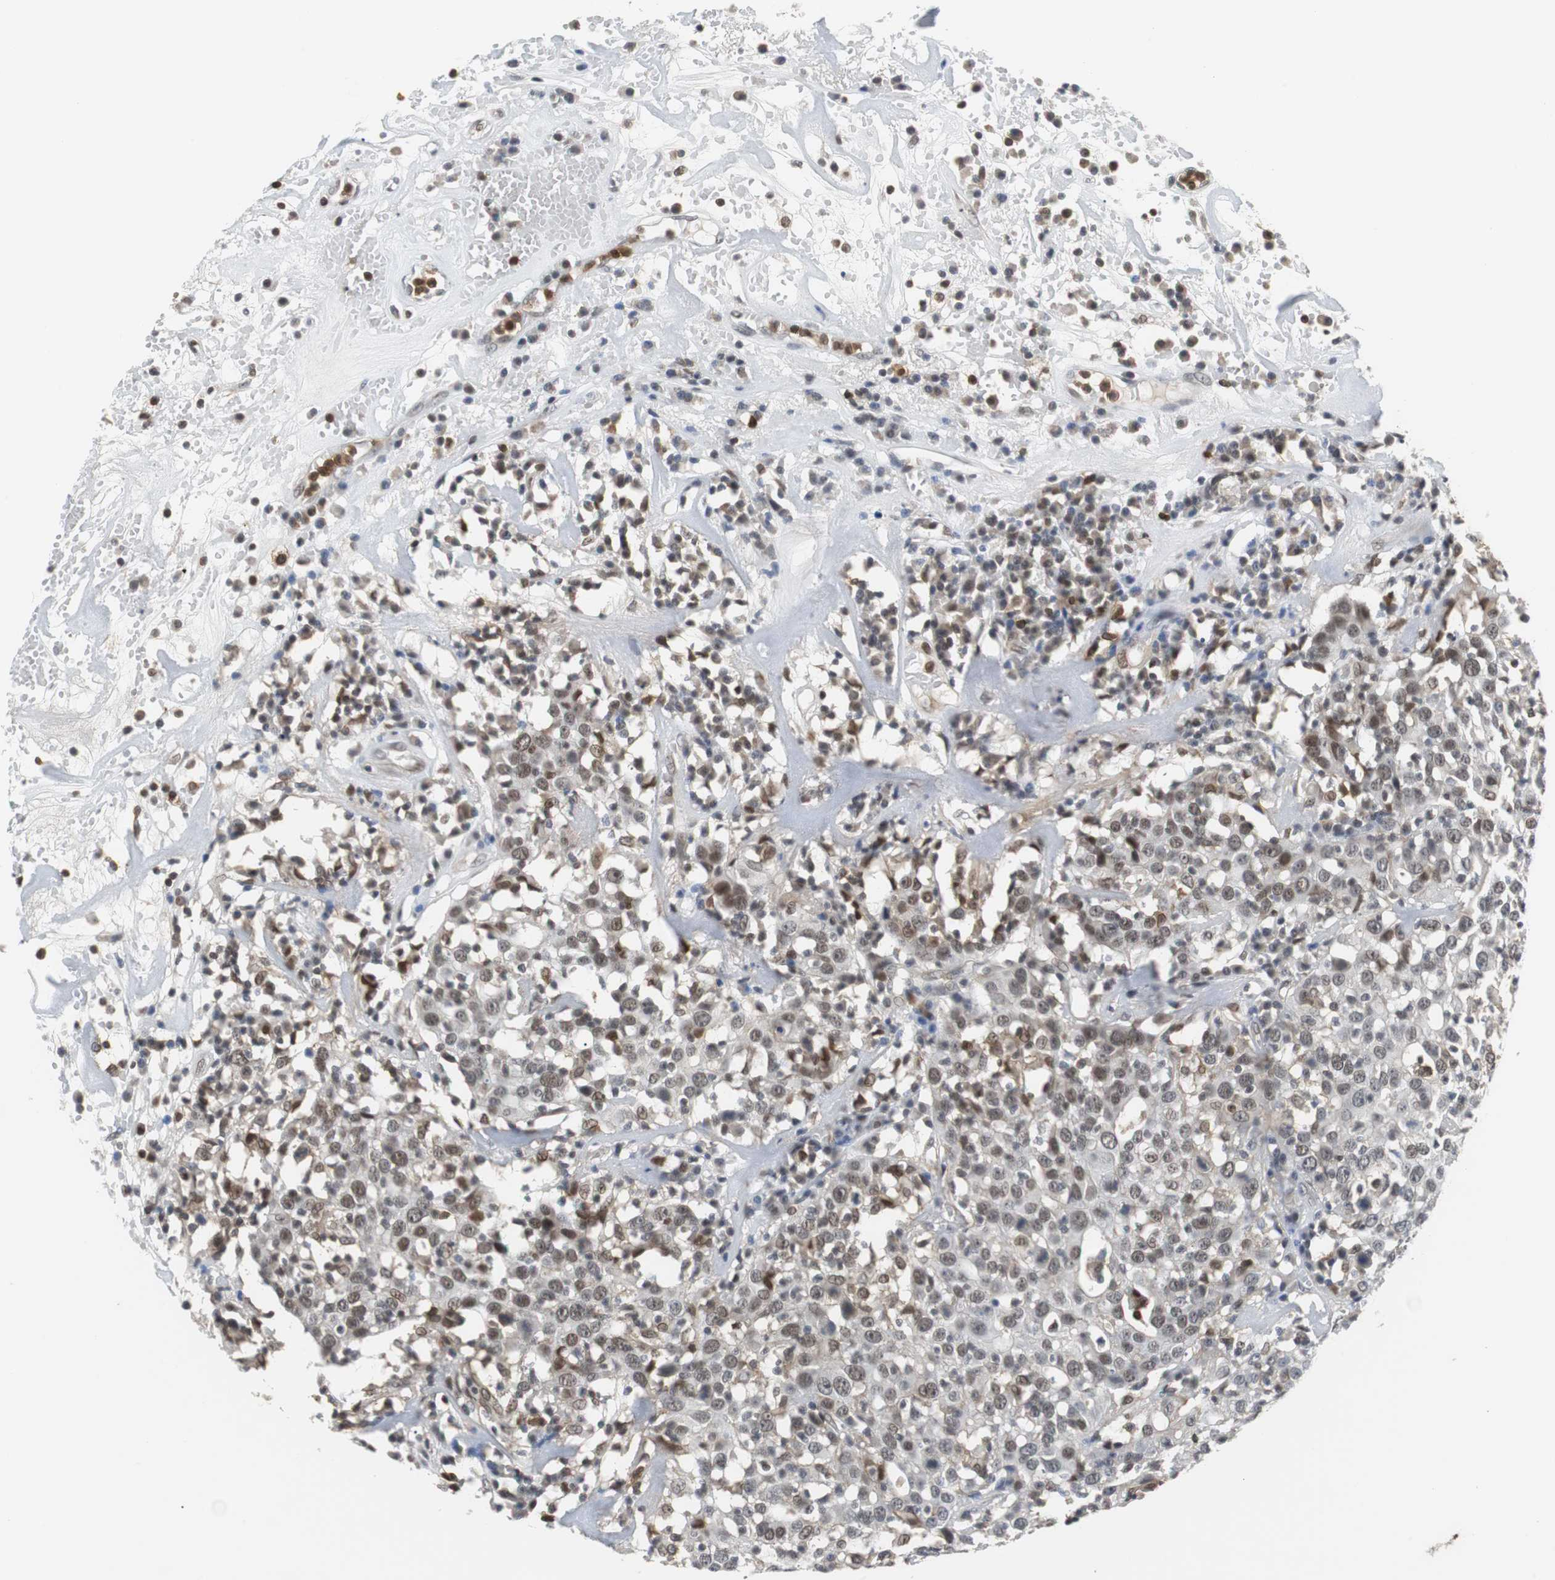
{"staining": {"intensity": "moderate", "quantity": "25%-75%", "location": "nuclear"}, "tissue": "head and neck cancer", "cell_type": "Tumor cells", "image_type": "cancer", "snomed": [{"axis": "morphology", "description": "Adenocarcinoma, NOS"}, {"axis": "topography", "description": "Salivary gland"}, {"axis": "topography", "description": "Head-Neck"}], "caption": "The photomicrograph demonstrates immunohistochemical staining of head and neck adenocarcinoma. There is moderate nuclear staining is appreciated in approximately 25%-75% of tumor cells.", "gene": "SIRT1", "patient": {"sex": "female", "age": 65}}